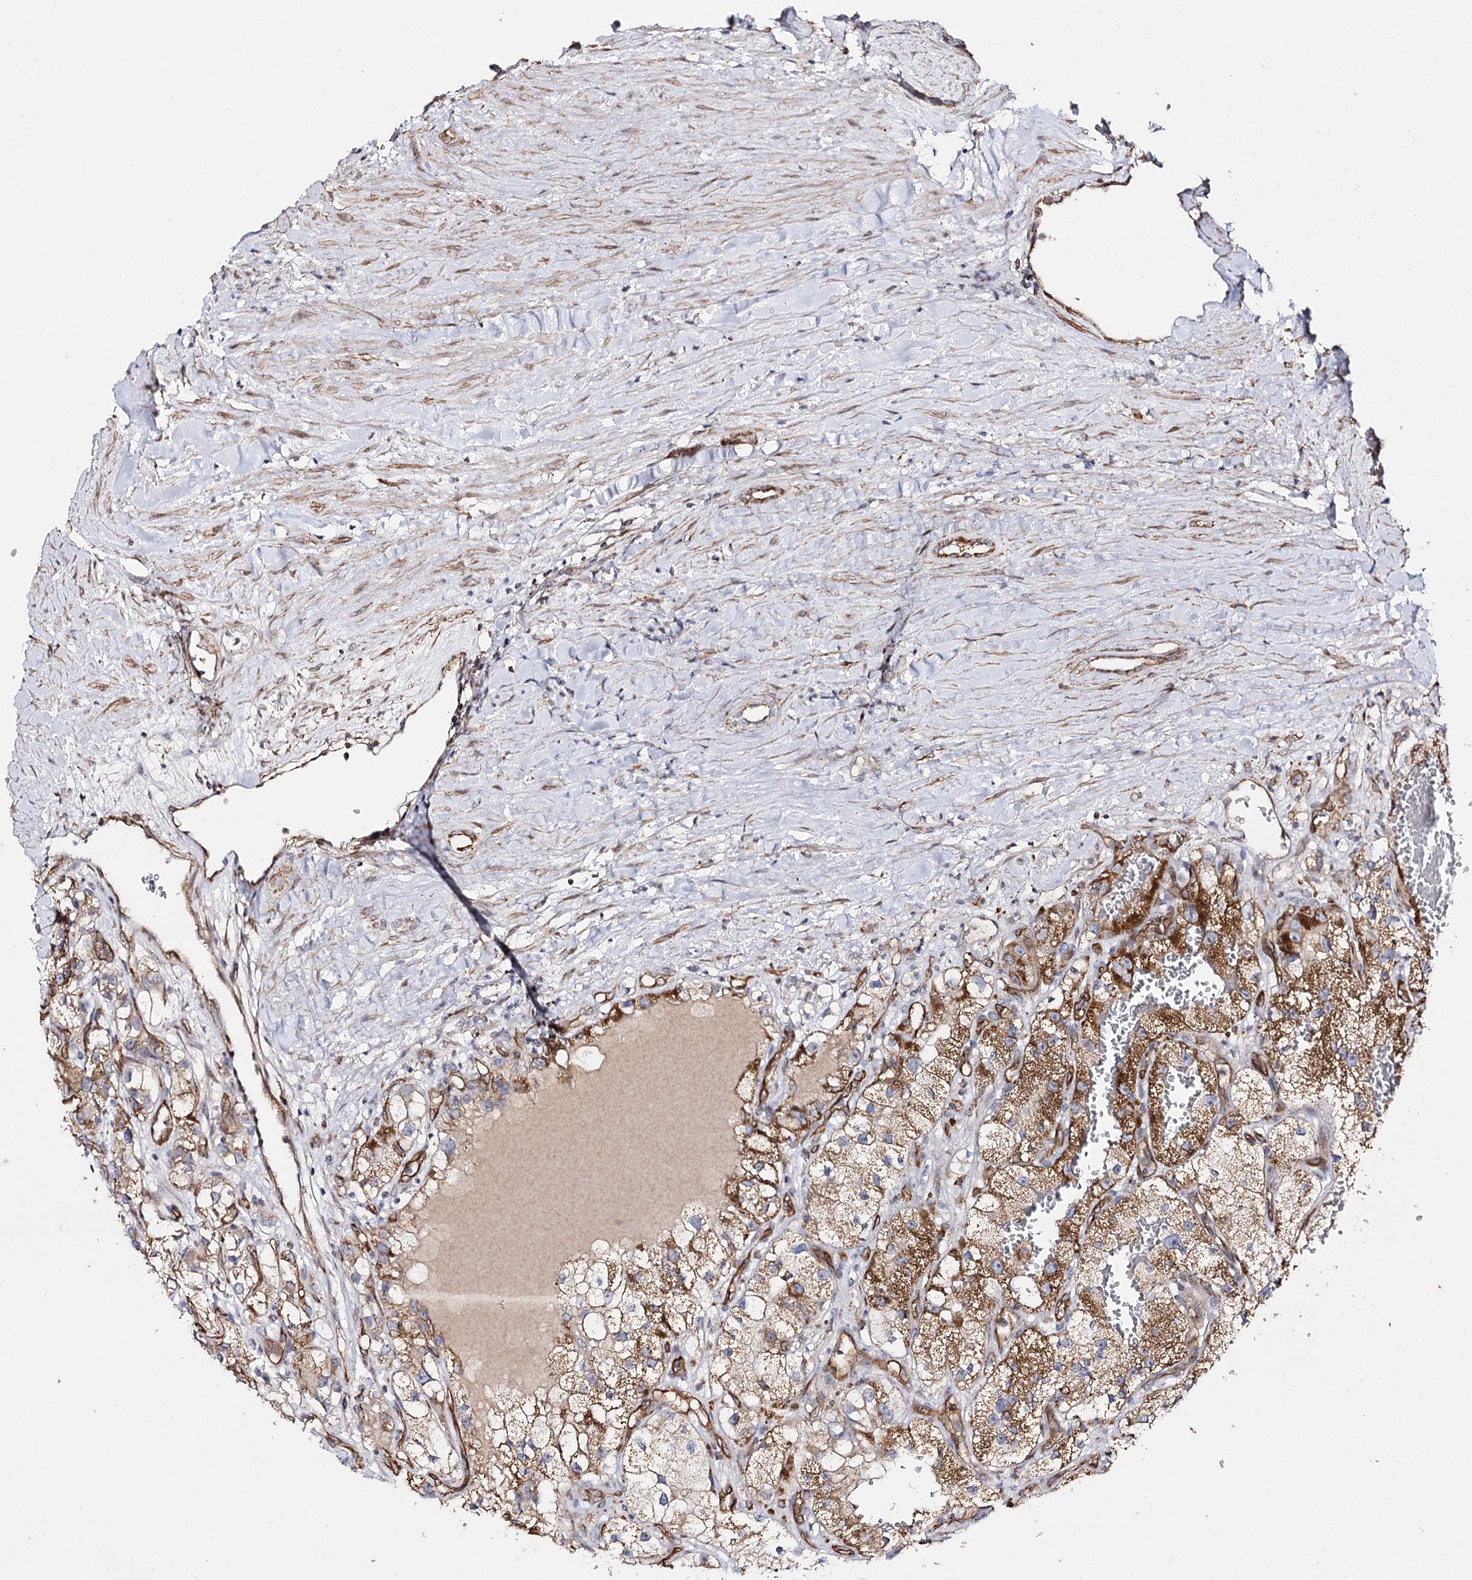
{"staining": {"intensity": "moderate", "quantity": ">75%", "location": "cytoplasmic/membranous"}, "tissue": "renal cancer", "cell_type": "Tumor cells", "image_type": "cancer", "snomed": [{"axis": "morphology", "description": "Adenocarcinoma, NOS"}, {"axis": "topography", "description": "Kidney"}], "caption": "There is medium levels of moderate cytoplasmic/membranous staining in tumor cells of renal cancer, as demonstrated by immunohistochemical staining (brown color).", "gene": "CBR4", "patient": {"sex": "female", "age": 57}}